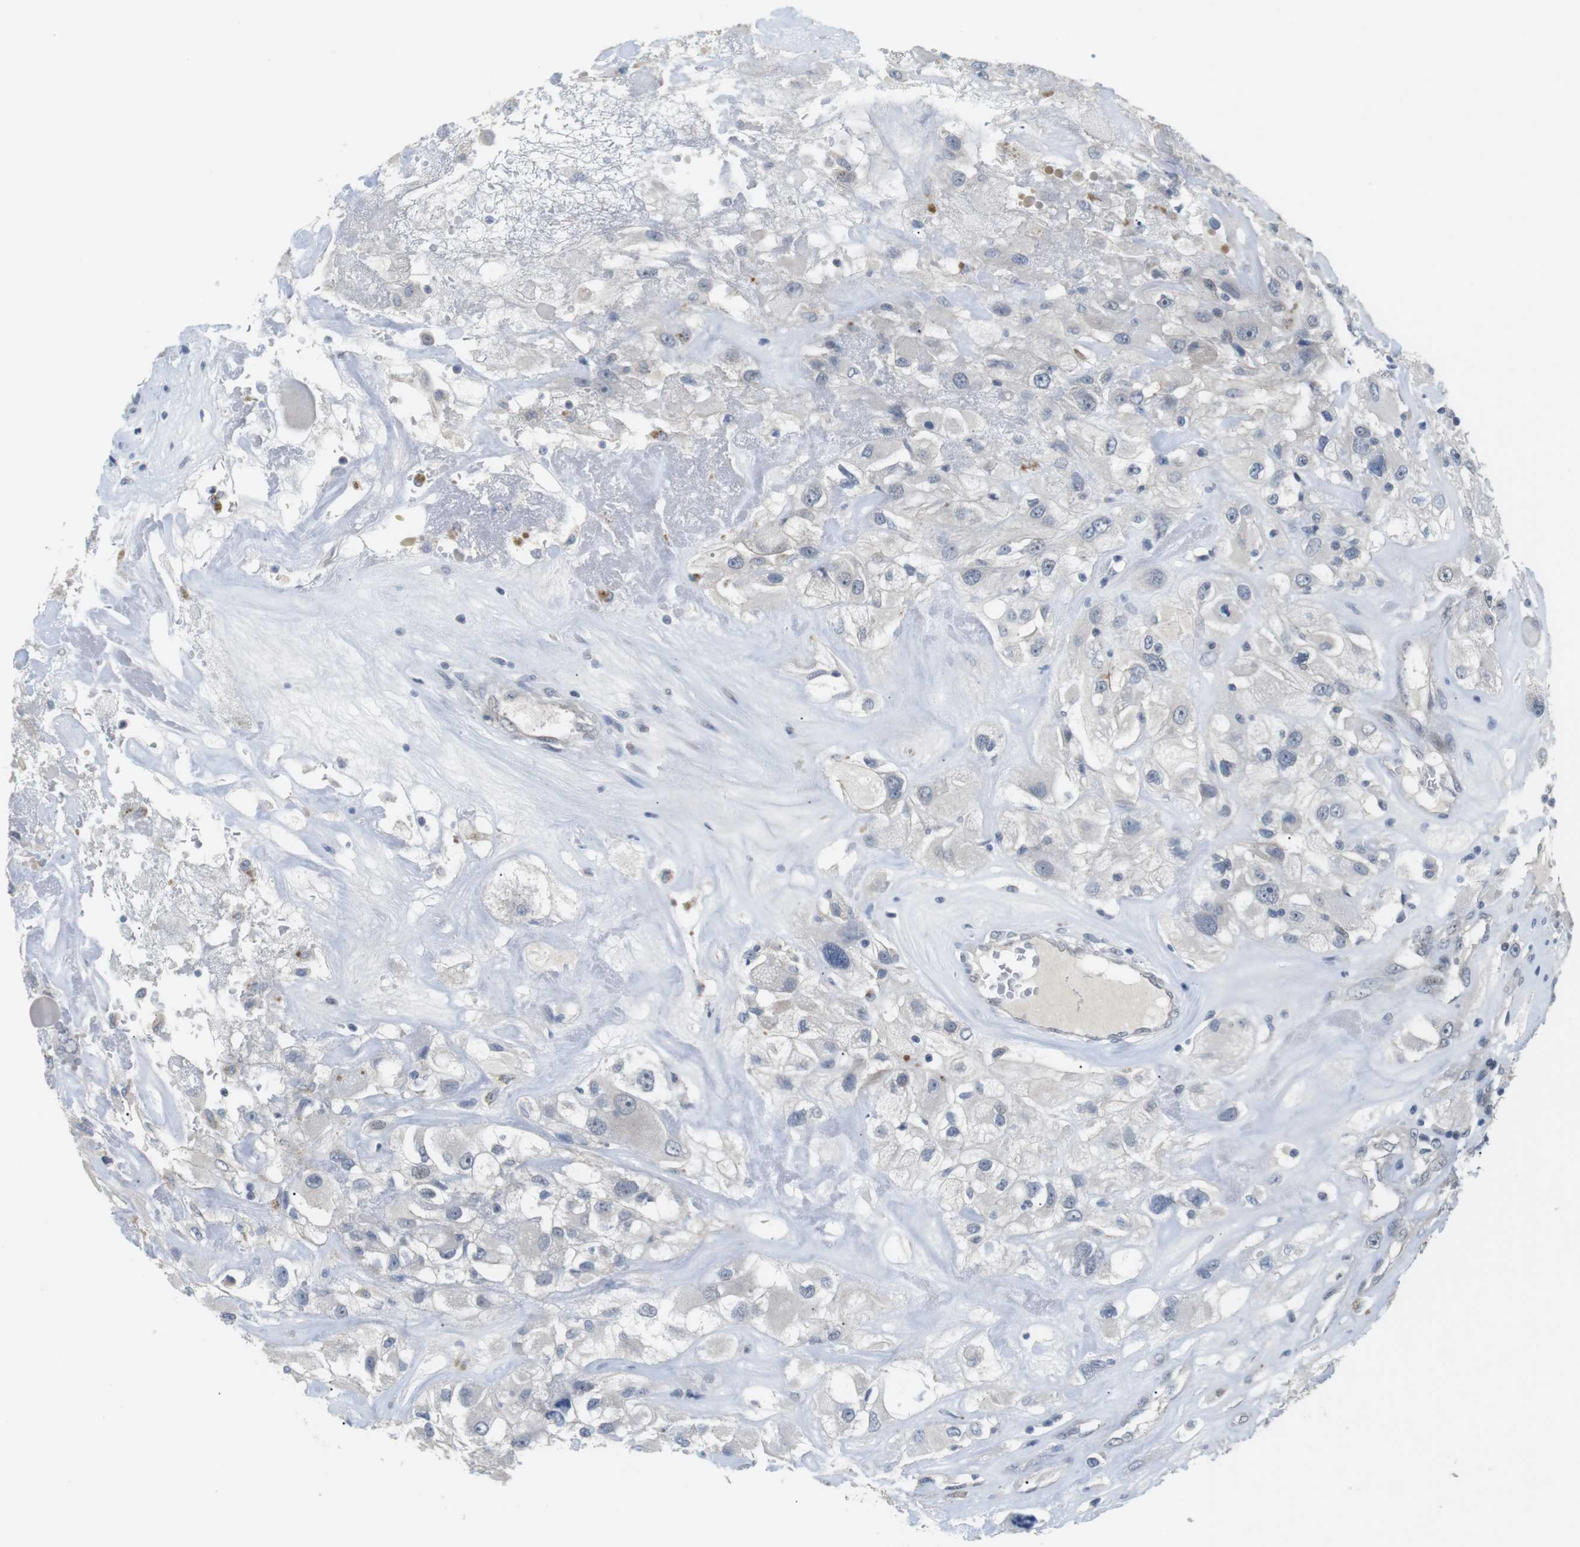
{"staining": {"intensity": "negative", "quantity": "none", "location": "none"}, "tissue": "renal cancer", "cell_type": "Tumor cells", "image_type": "cancer", "snomed": [{"axis": "morphology", "description": "Adenocarcinoma, NOS"}, {"axis": "topography", "description": "Kidney"}], "caption": "DAB immunohistochemical staining of renal adenocarcinoma shows no significant staining in tumor cells.", "gene": "NECTIN1", "patient": {"sex": "female", "age": 52}}